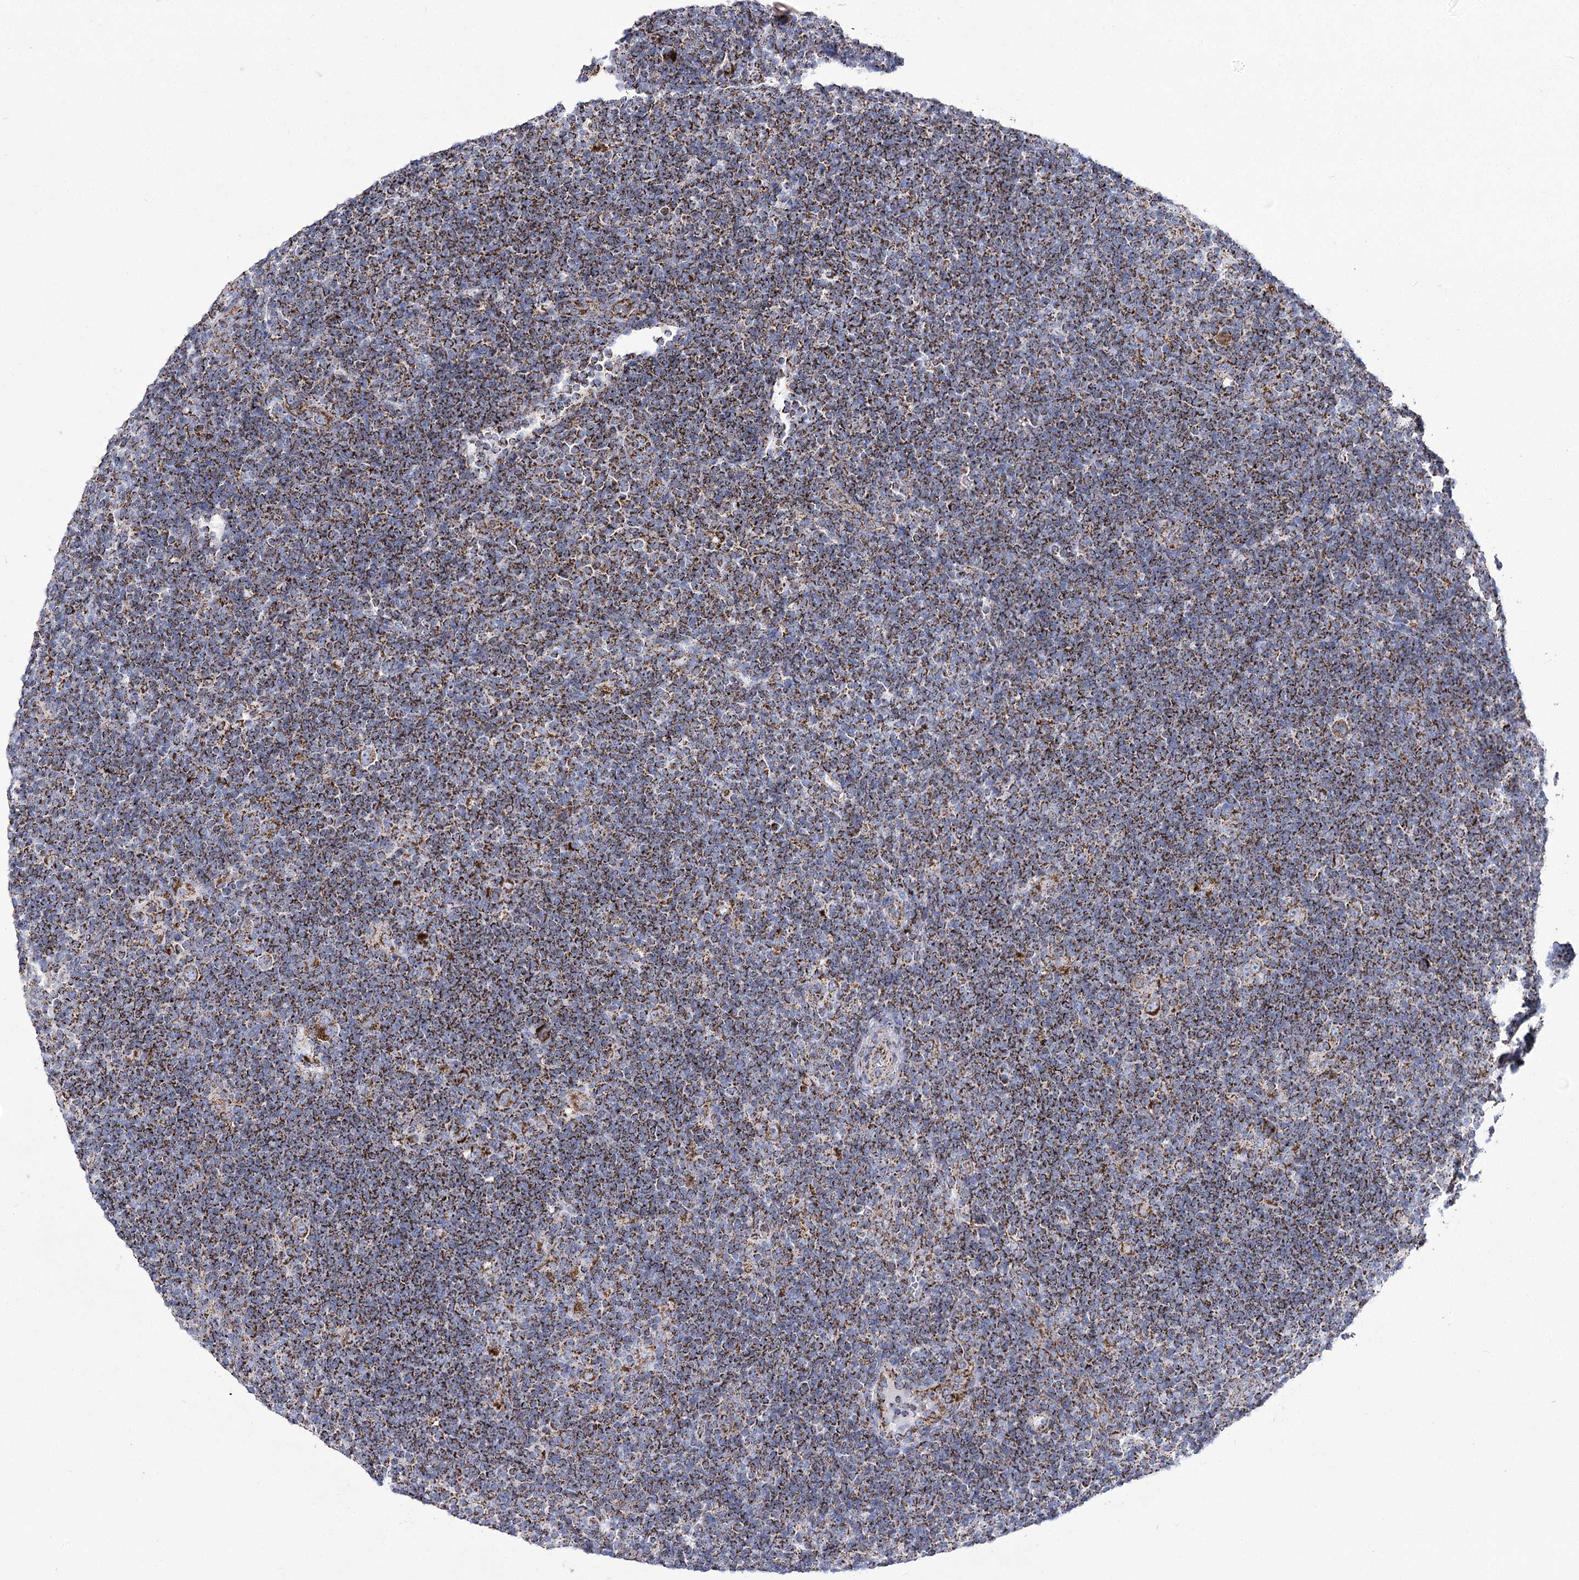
{"staining": {"intensity": "strong", "quantity": ">75%", "location": "cytoplasmic/membranous"}, "tissue": "lymphoma", "cell_type": "Tumor cells", "image_type": "cancer", "snomed": [{"axis": "morphology", "description": "Hodgkin's disease, NOS"}, {"axis": "topography", "description": "Lymph node"}], "caption": "Hodgkin's disease stained with a protein marker displays strong staining in tumor cells.", "gene": "PDHB", "patient": {"sex": "female", "age": 57}}